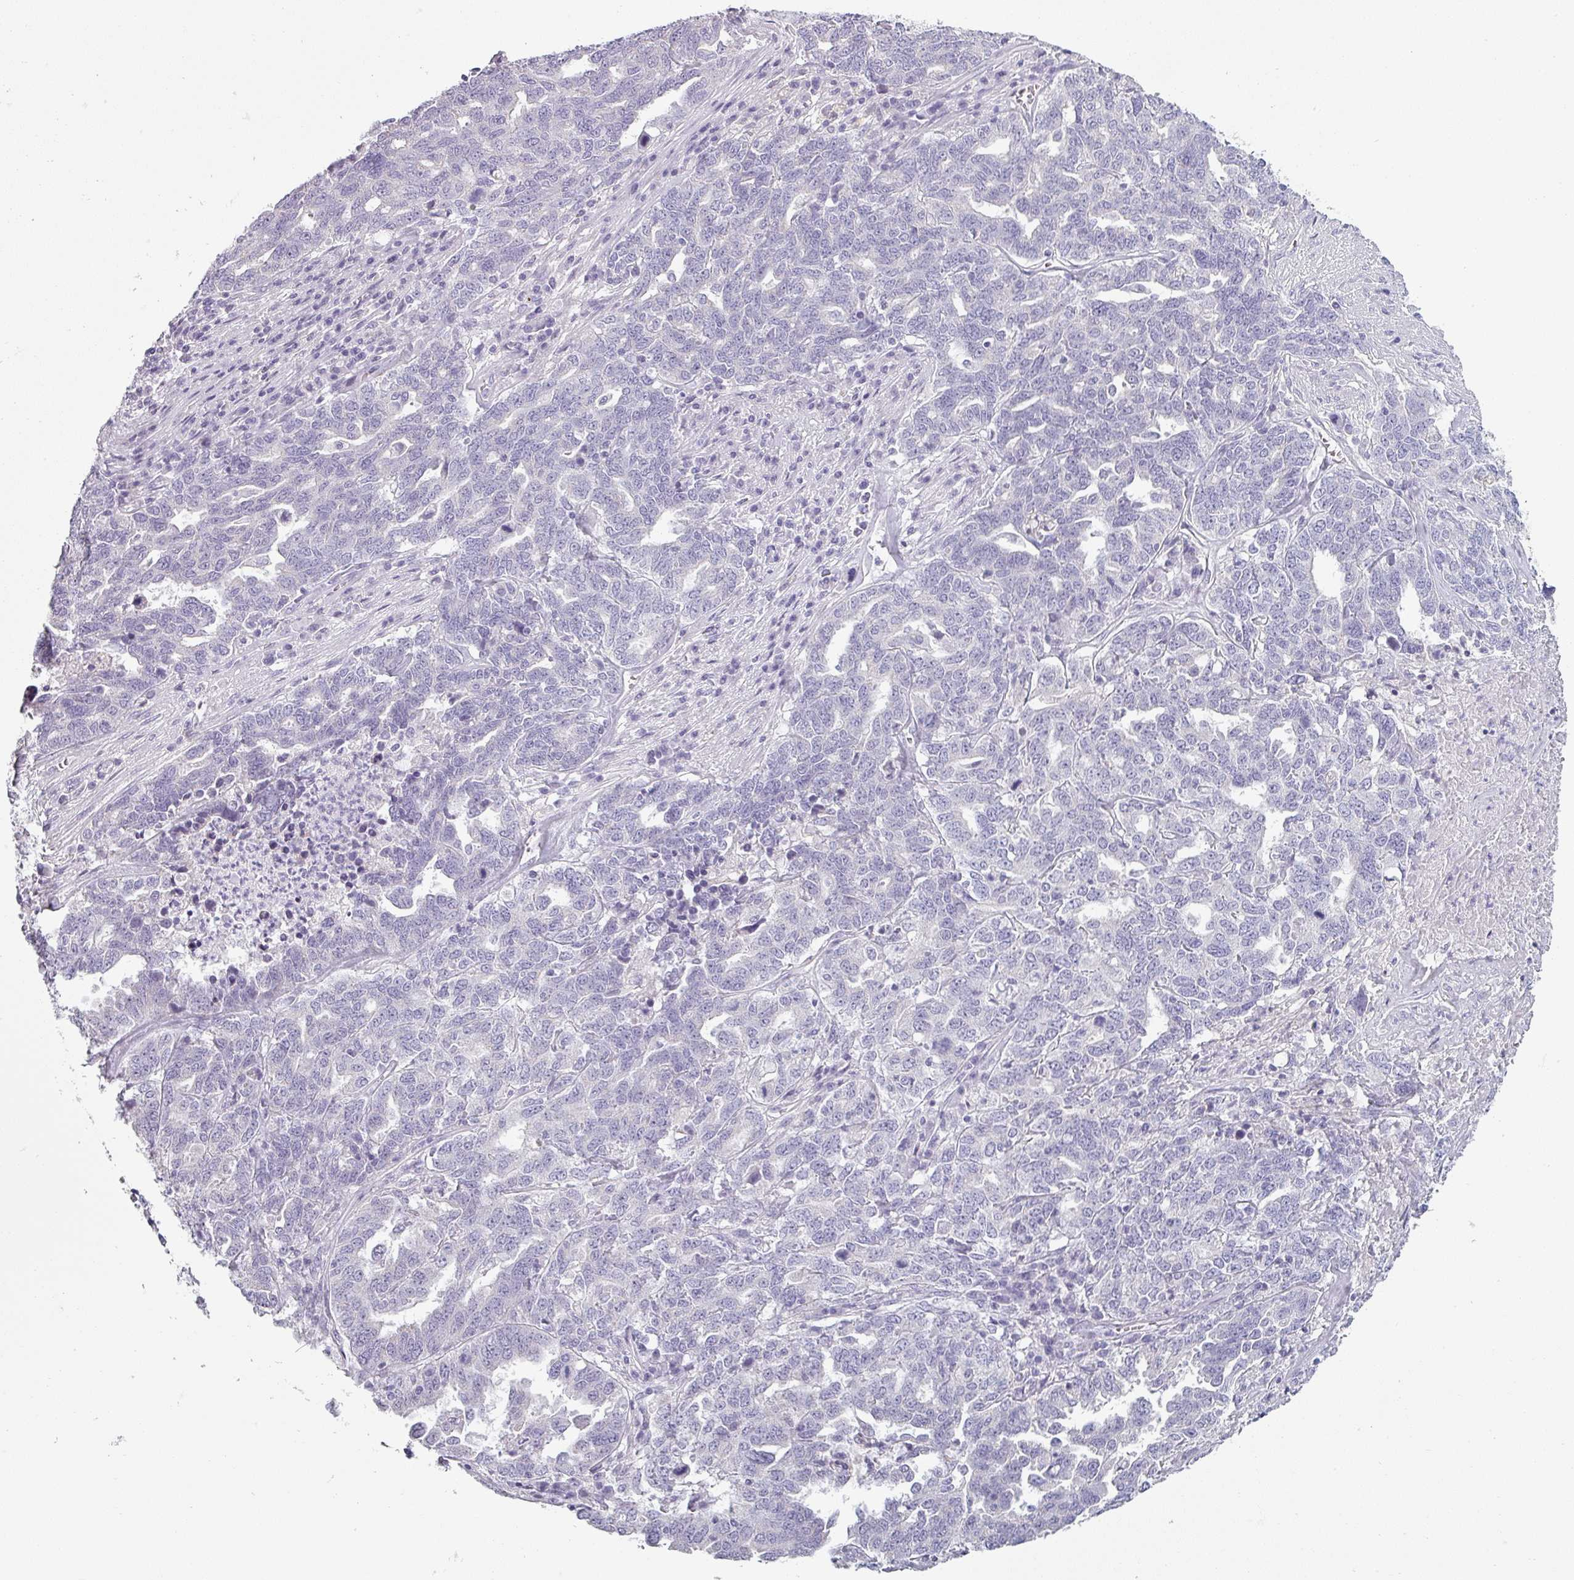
{"staining": {"intensity": "negative", "quantity": "none", "location": "none"}, "tissue": "ovarian cancer", "cell_type": "Tumor cells", "image_type": "cancer", "snomed": [{"axis": "morphology", "description": "Carcinoma, endometroid"}, {"axis": "topography", "description": "Ovary"}], "caption": "Image shows no protein staining in tumor cells of endometroid carcinoma (ovarian) tissue.", "gene": "SFTPA1", "patient": {"sex": "female", "age": 62}}